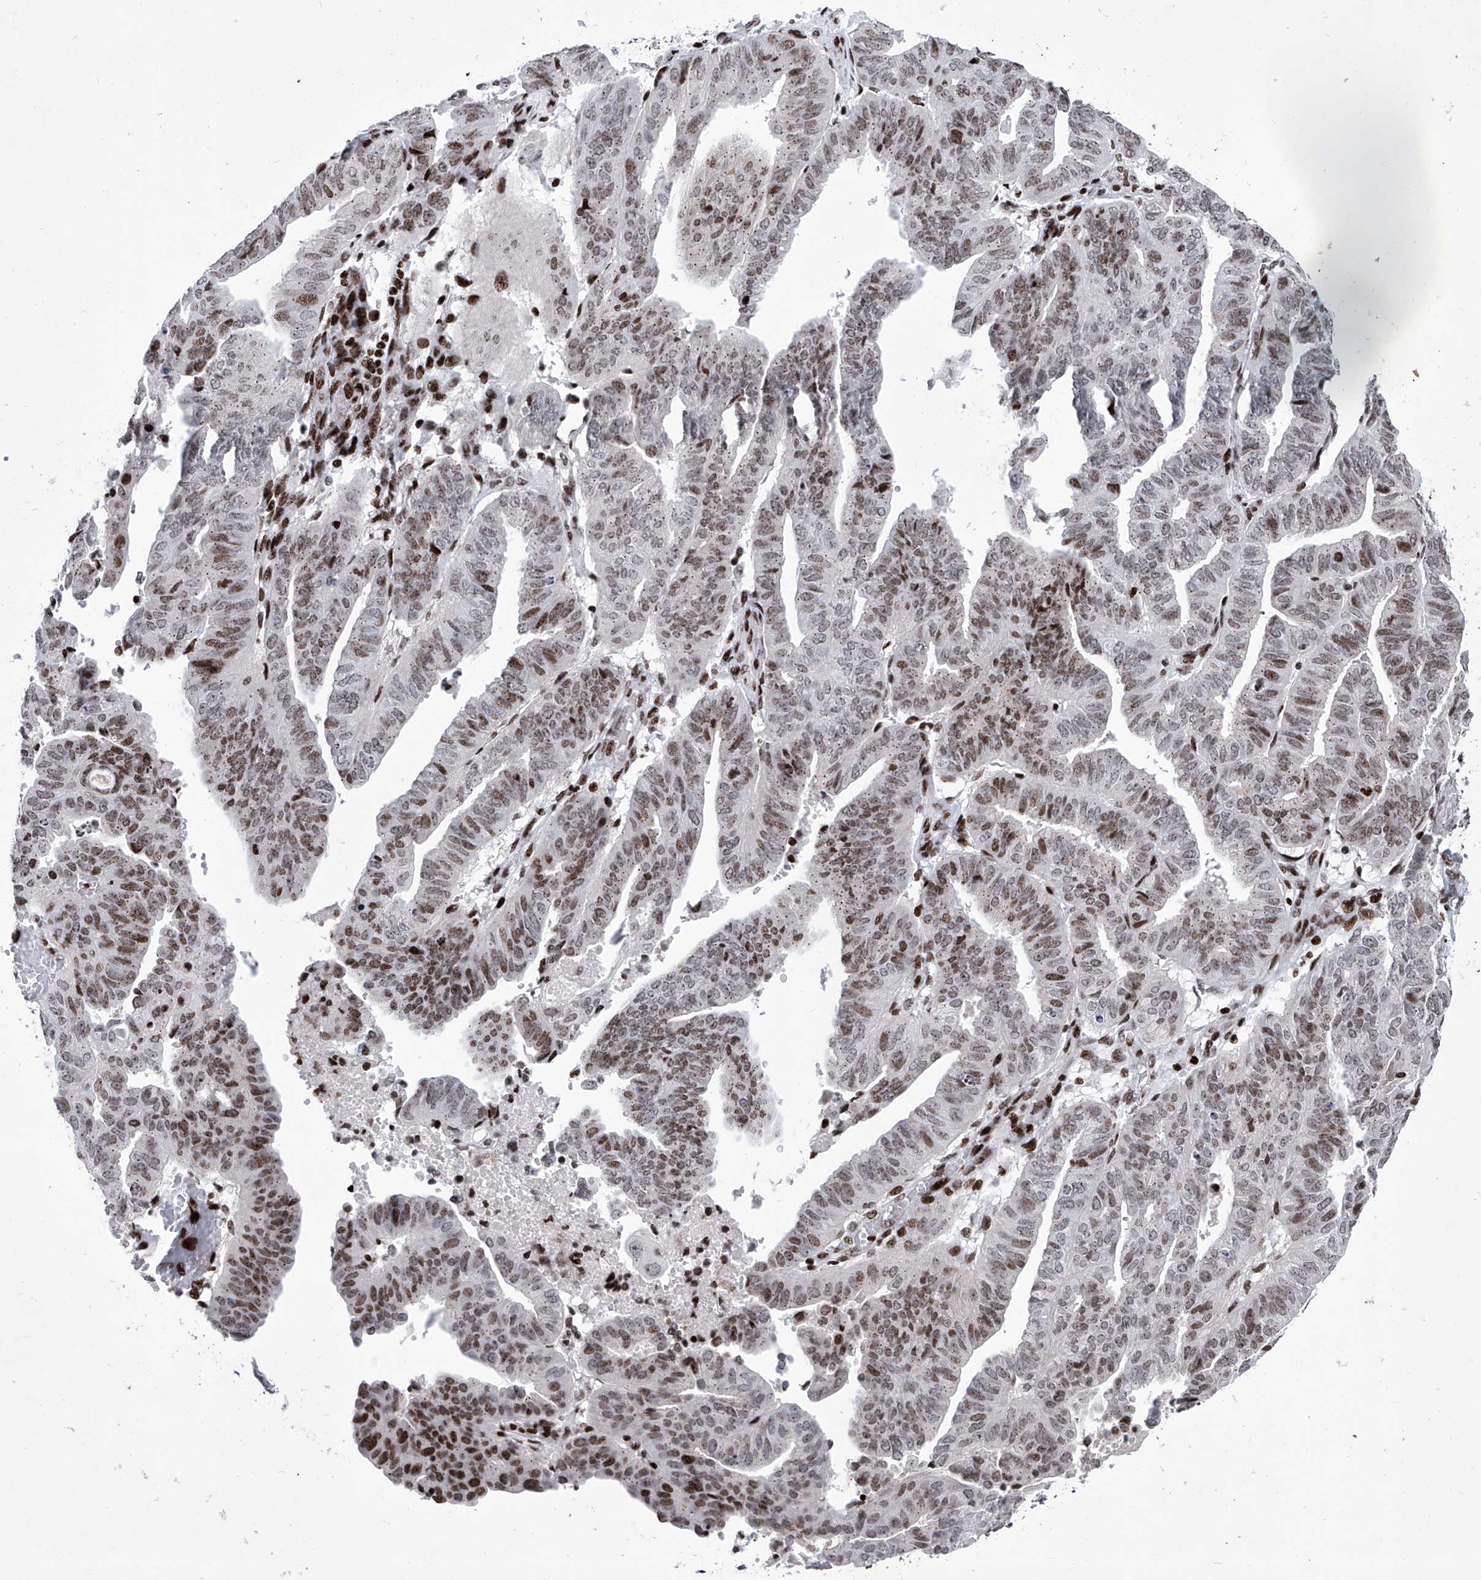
{"staining": {"intensity": "moderate", "quantity": ">75%", "location": "nuclear"}, "tissue": "endometrial cancer", "cell_type": "Tumor cells", "image_type": "cancer", "snomed": [{"axis": "morphology", "description": "Adenocarcinoma, NOS"}, {"axis": "topography", "description": "Uterus"}], "caption": "Immunohistochemistry (IHC) photomicrograph of human adenocarcinoma (endometrial) stained for a protein (brown), which reveals medium levels of moderate nuclear expression in approximately >75% of tumor cells.", "gene": "HEY2", "patient": {"sex": "female", "age": 77}}